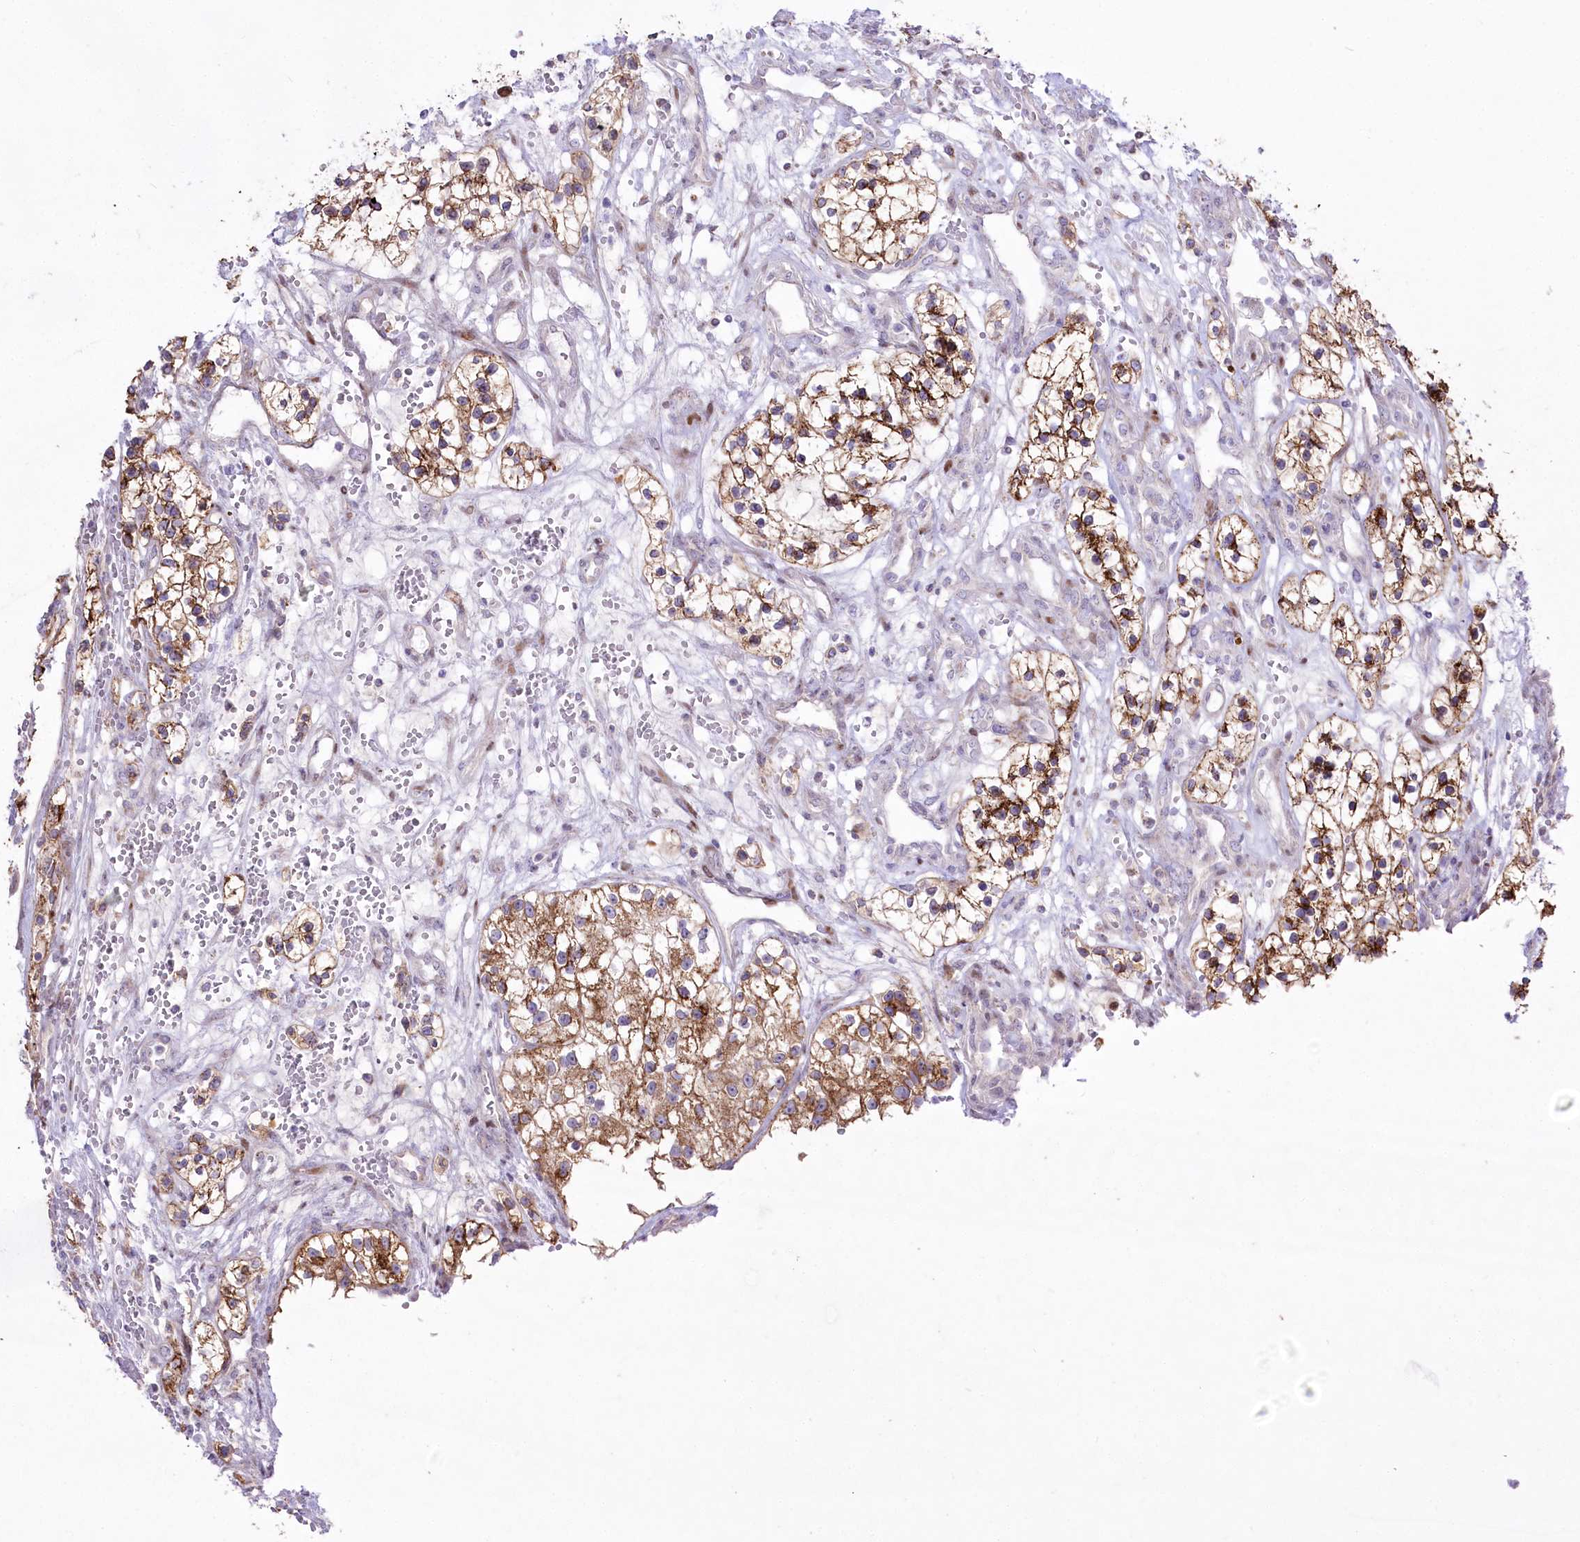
{"staining": {"intensity": "moderate", "quantity": "25%-75%", "location": "cytoplasmic/membranous"}, "tissue": "renal cancer", "cell_type": "Tumor cells", "image_type": "cancer", "snomed": [{"axis": "morphology", "description": "Adenocarcinoma, NOS"}, {"axis": "topography", "description": "Kidney"}], "caption": "A brown stain shows moderate cytoplasmic/membranous staining of a protein in human renal cancer tumor cells.", "gene": "CEP164", "patient": {"sex": "female", "age": 57}}